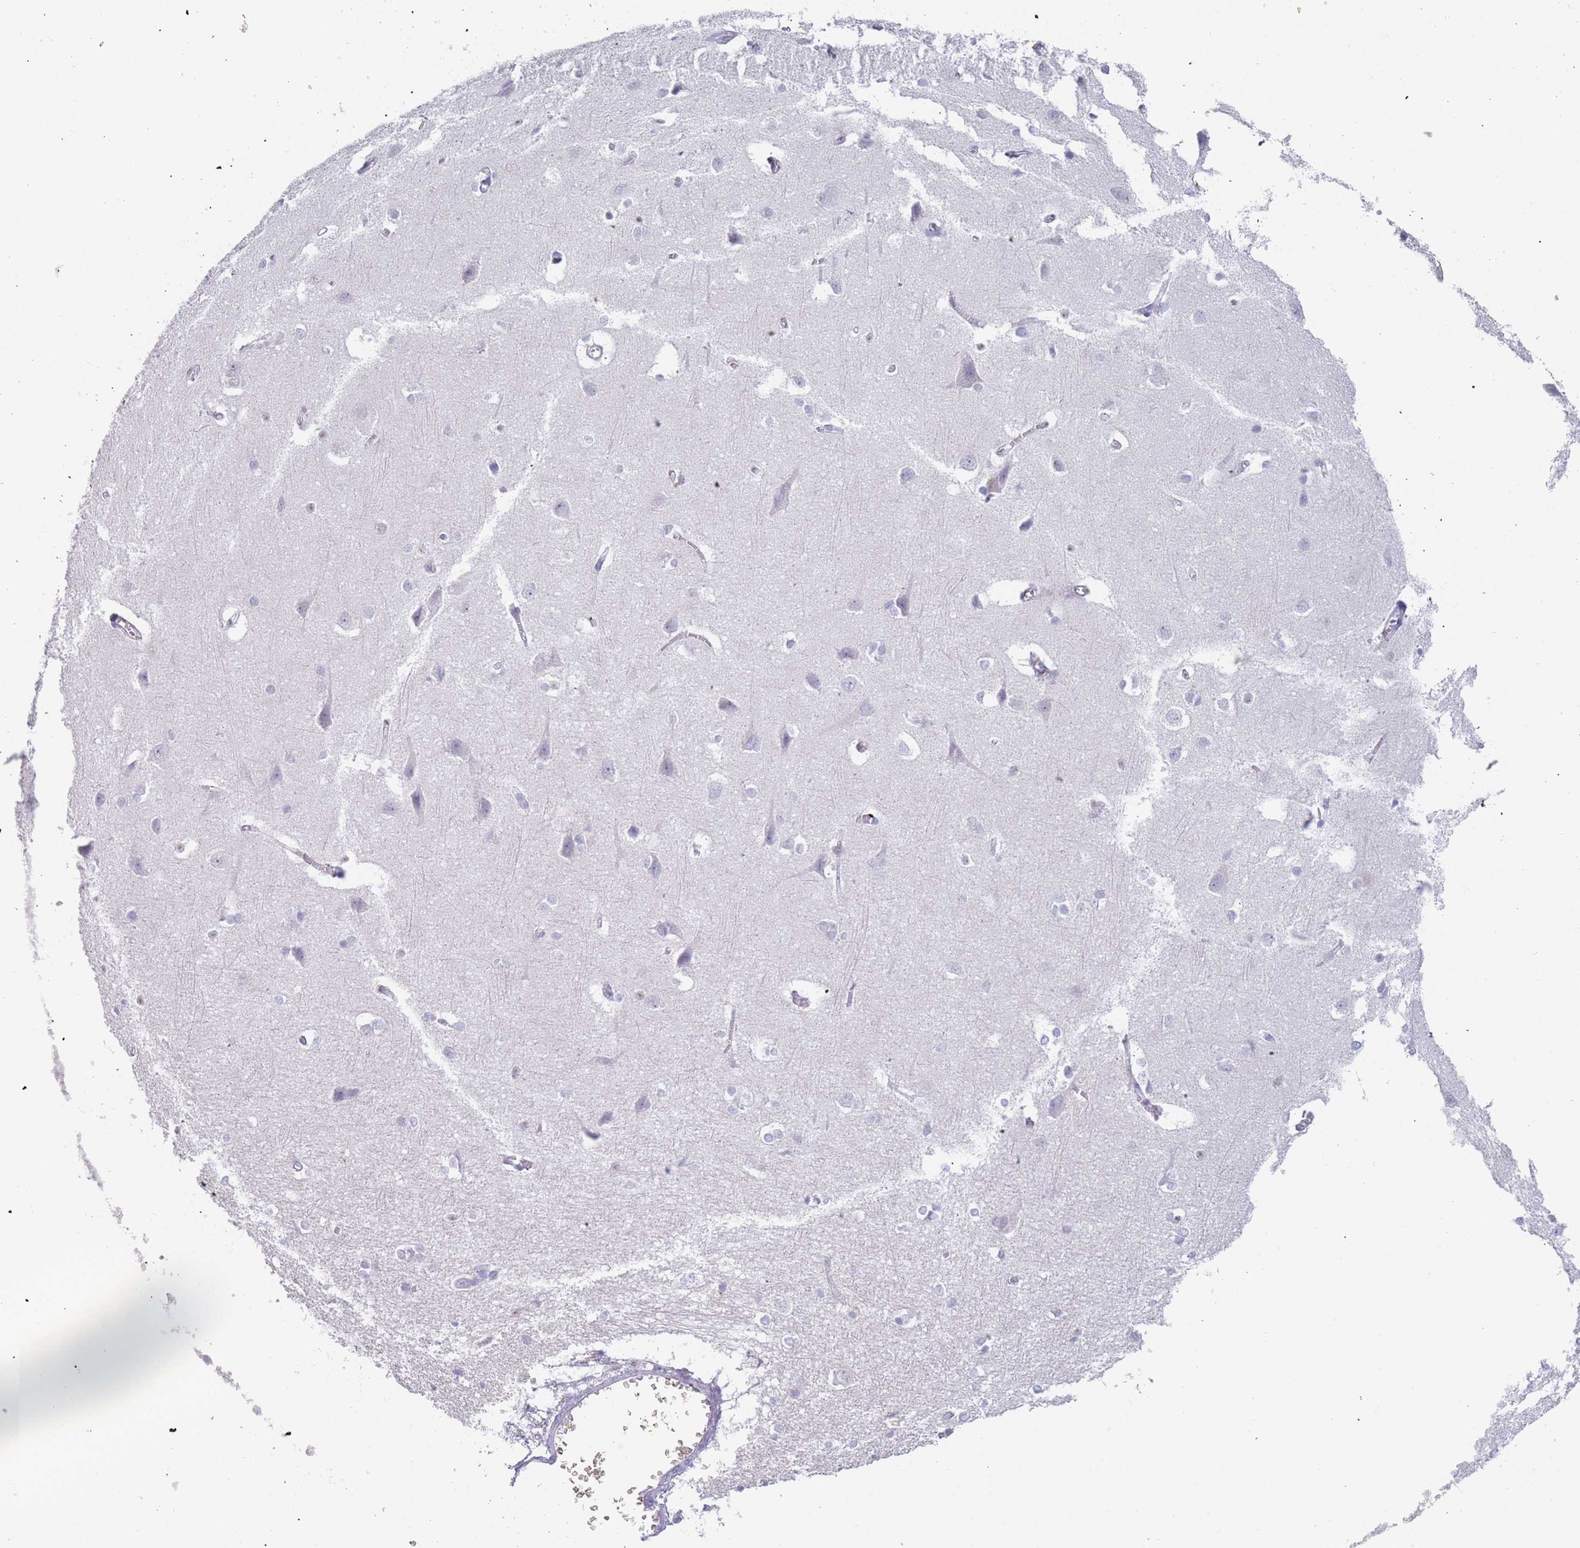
{"staining": {"intensity": "negative", "quantity": "none", "location": "none"}, "tissue": "cerebral cortex", "cell_type": "Endothelial cells", "image_type": "normal", "snomed": [{"axis": "morphology", "description": "Normal tissue, NOS"}, {"axis": "topography", "description": "Cerebral cortex"}], "caption": "The IHC photomicrograph has no significant positivity in endothelial cells of cerebral cortex.", "gene": "ZNF627", "patient": {"sex": "male", "age": 37}}